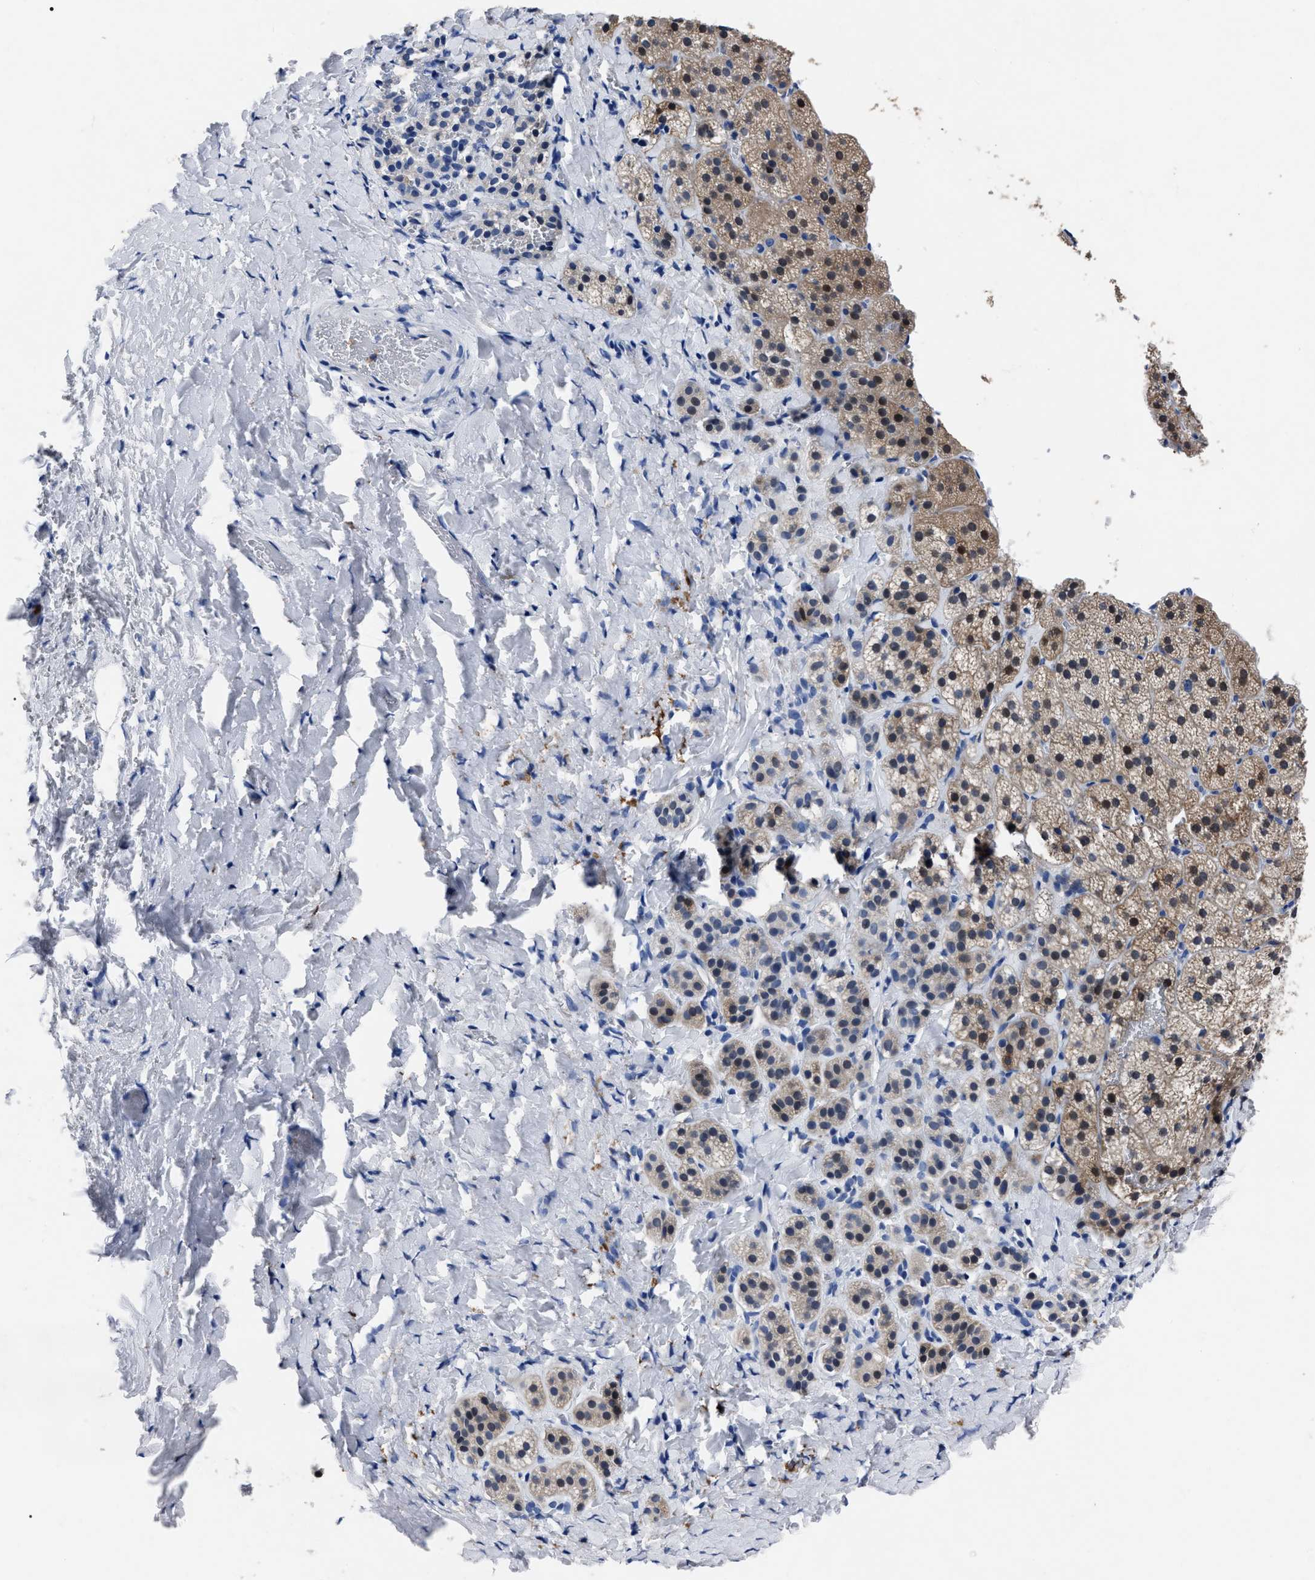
{"staining": {"intensity": "moderate", "quantity": "<25%", "location": "cytoplasmic/membranous,nuclear"}, "tissue": "adrenal gland", "cell_type": "Glandular cells", "image_type": "normal", "snomed": [{"axis": "morphology", "description": "Normal tissue, NOS"}, {"axis": "topography", "description": "Adrenal gland"}], "caption": "This histopathology image displays immunohistochemistry staining of benign adrenal gland, with low moderate cytoplasmic/membranous,nuclear expression in about <25% of glandular cells.", "gene": "OR10G3", "patient": {"sex": "female", "age": 44}}